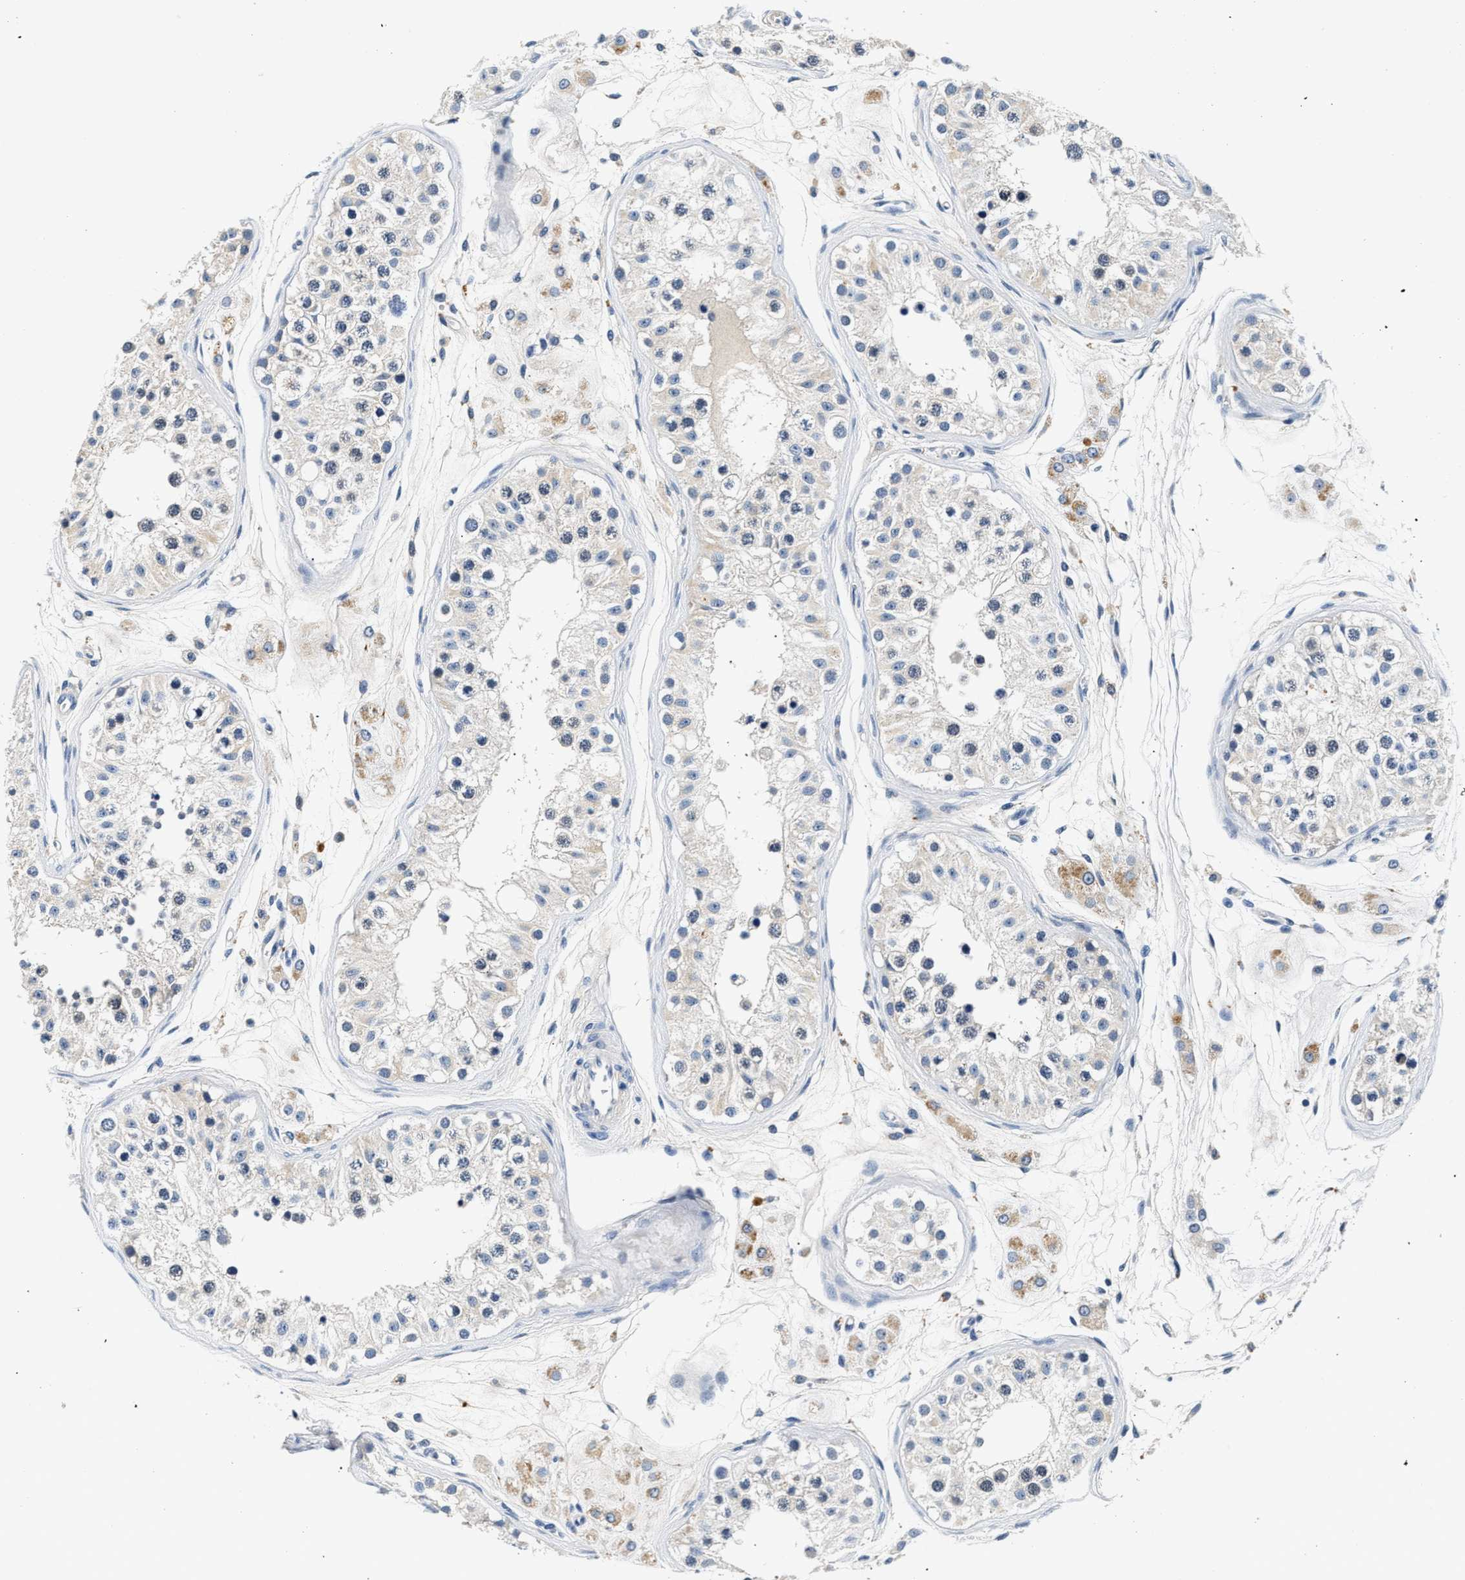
{"staining": {"intensity": "negative", "quantity": "none", "location": "none"}, "tissue": "testis", "cell_type": "Cells in seminiferous ducts", "image_type": "normal", "snomed": [{"axis": "morphology", "description": "Normal tissue, NOS"}, {"axis": "morphology", "description": "Adenocarcinoma, metastatic, NOS"}, {"axis": "topography", "description": "Testis"}], "caption": "A micrograph of testis stained for a protein reveals no brown staining in cells in seminiferous ducts.", "gene": "MED22", "patient": {"sex": "male", "age": 26}}